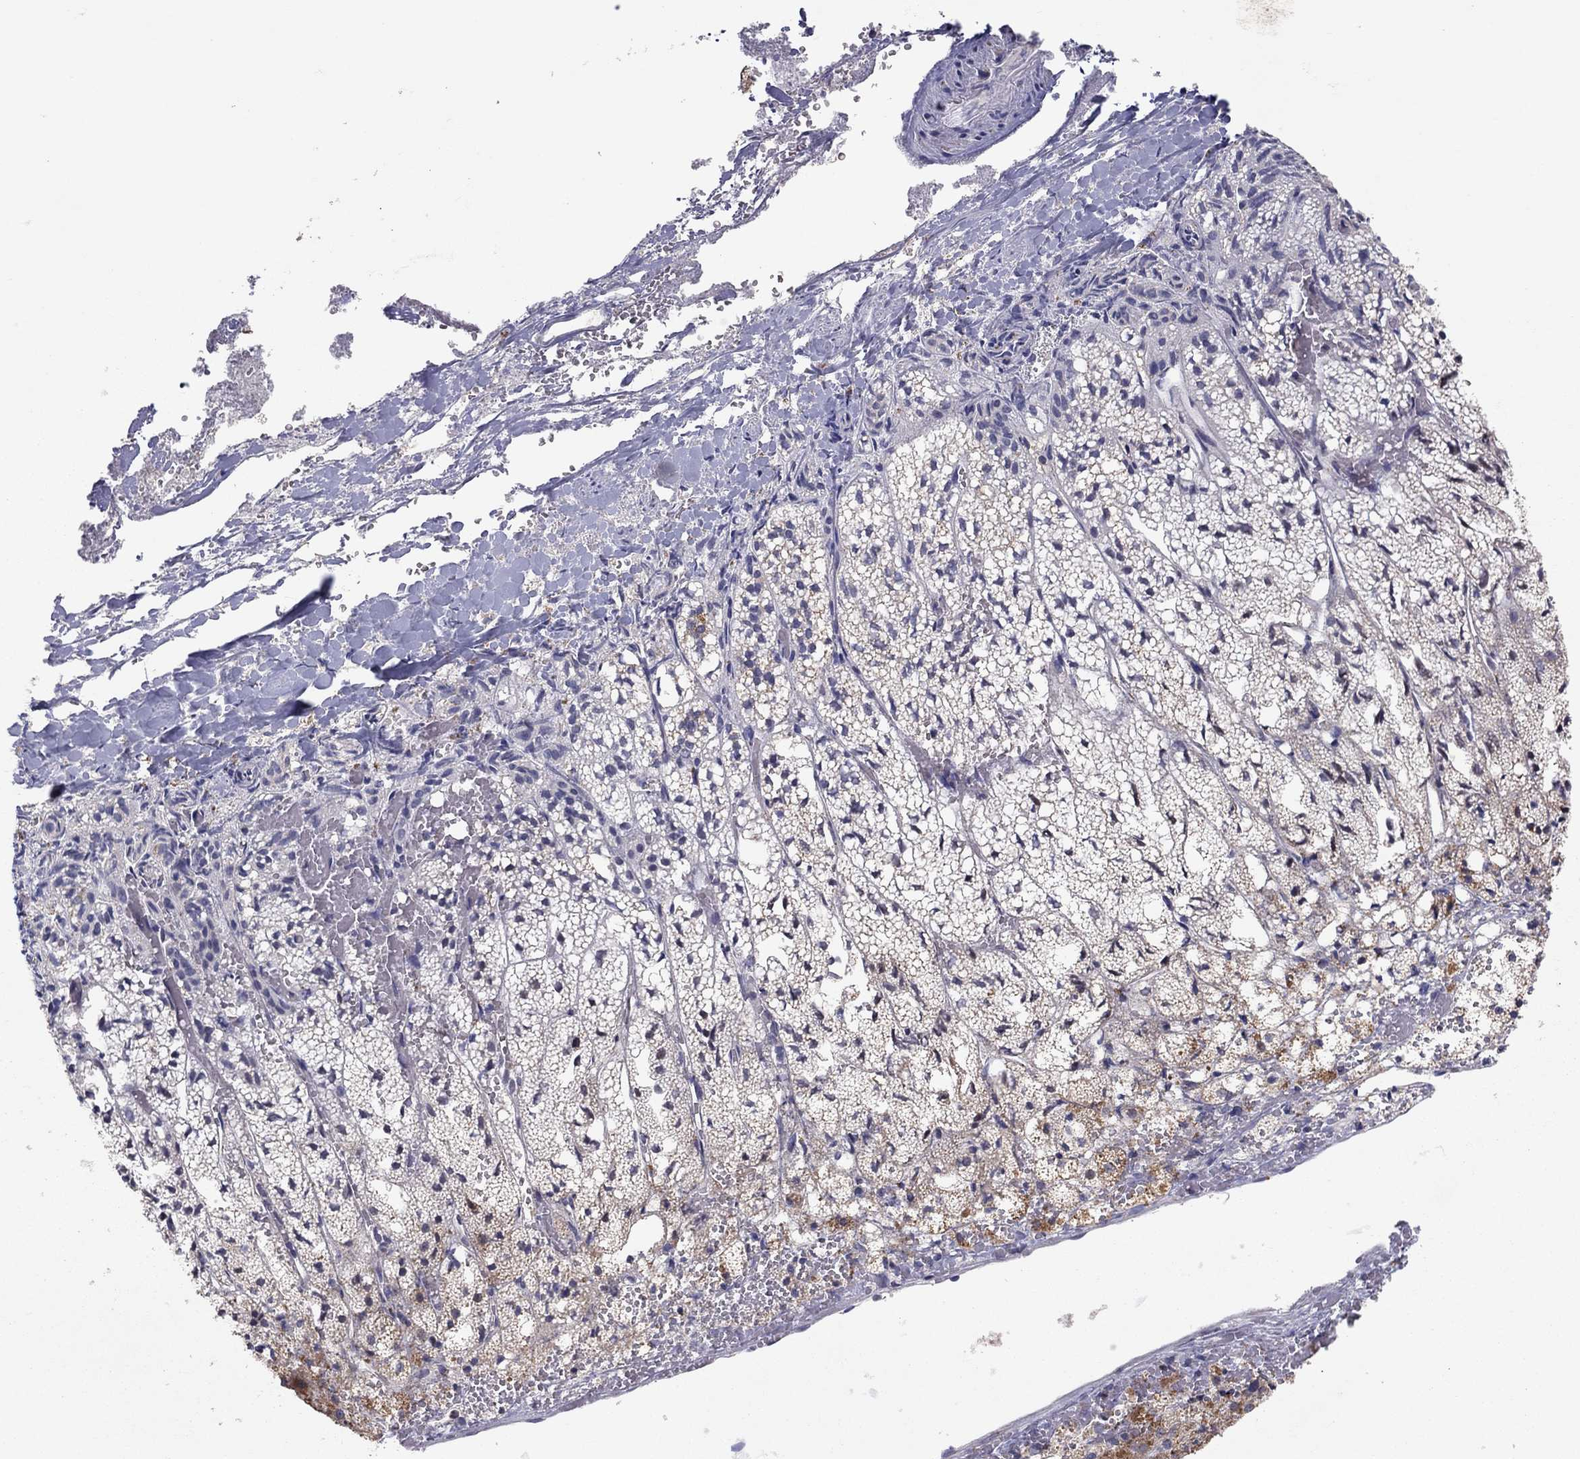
{"staining": {"intensity": "strong", "quantity": "<25%", "location": "cytoplasmic/membranous"}, "tissue": "adrenal gland", "cell_type": "Glandular cells", "image_type": "normal", "snomed": [{"axis": "morphology", "description": "Normal tissue, NOS"}, {"axis": "topography", "description": "Adrenal gland"}], "caption": "Strong cytoplasmic/membranous protein expression is appreciated in about <25% of glandular cells in adrenal gland.", "gene": "CRACDL", "patient": {"sex": "male", "age": 53}}